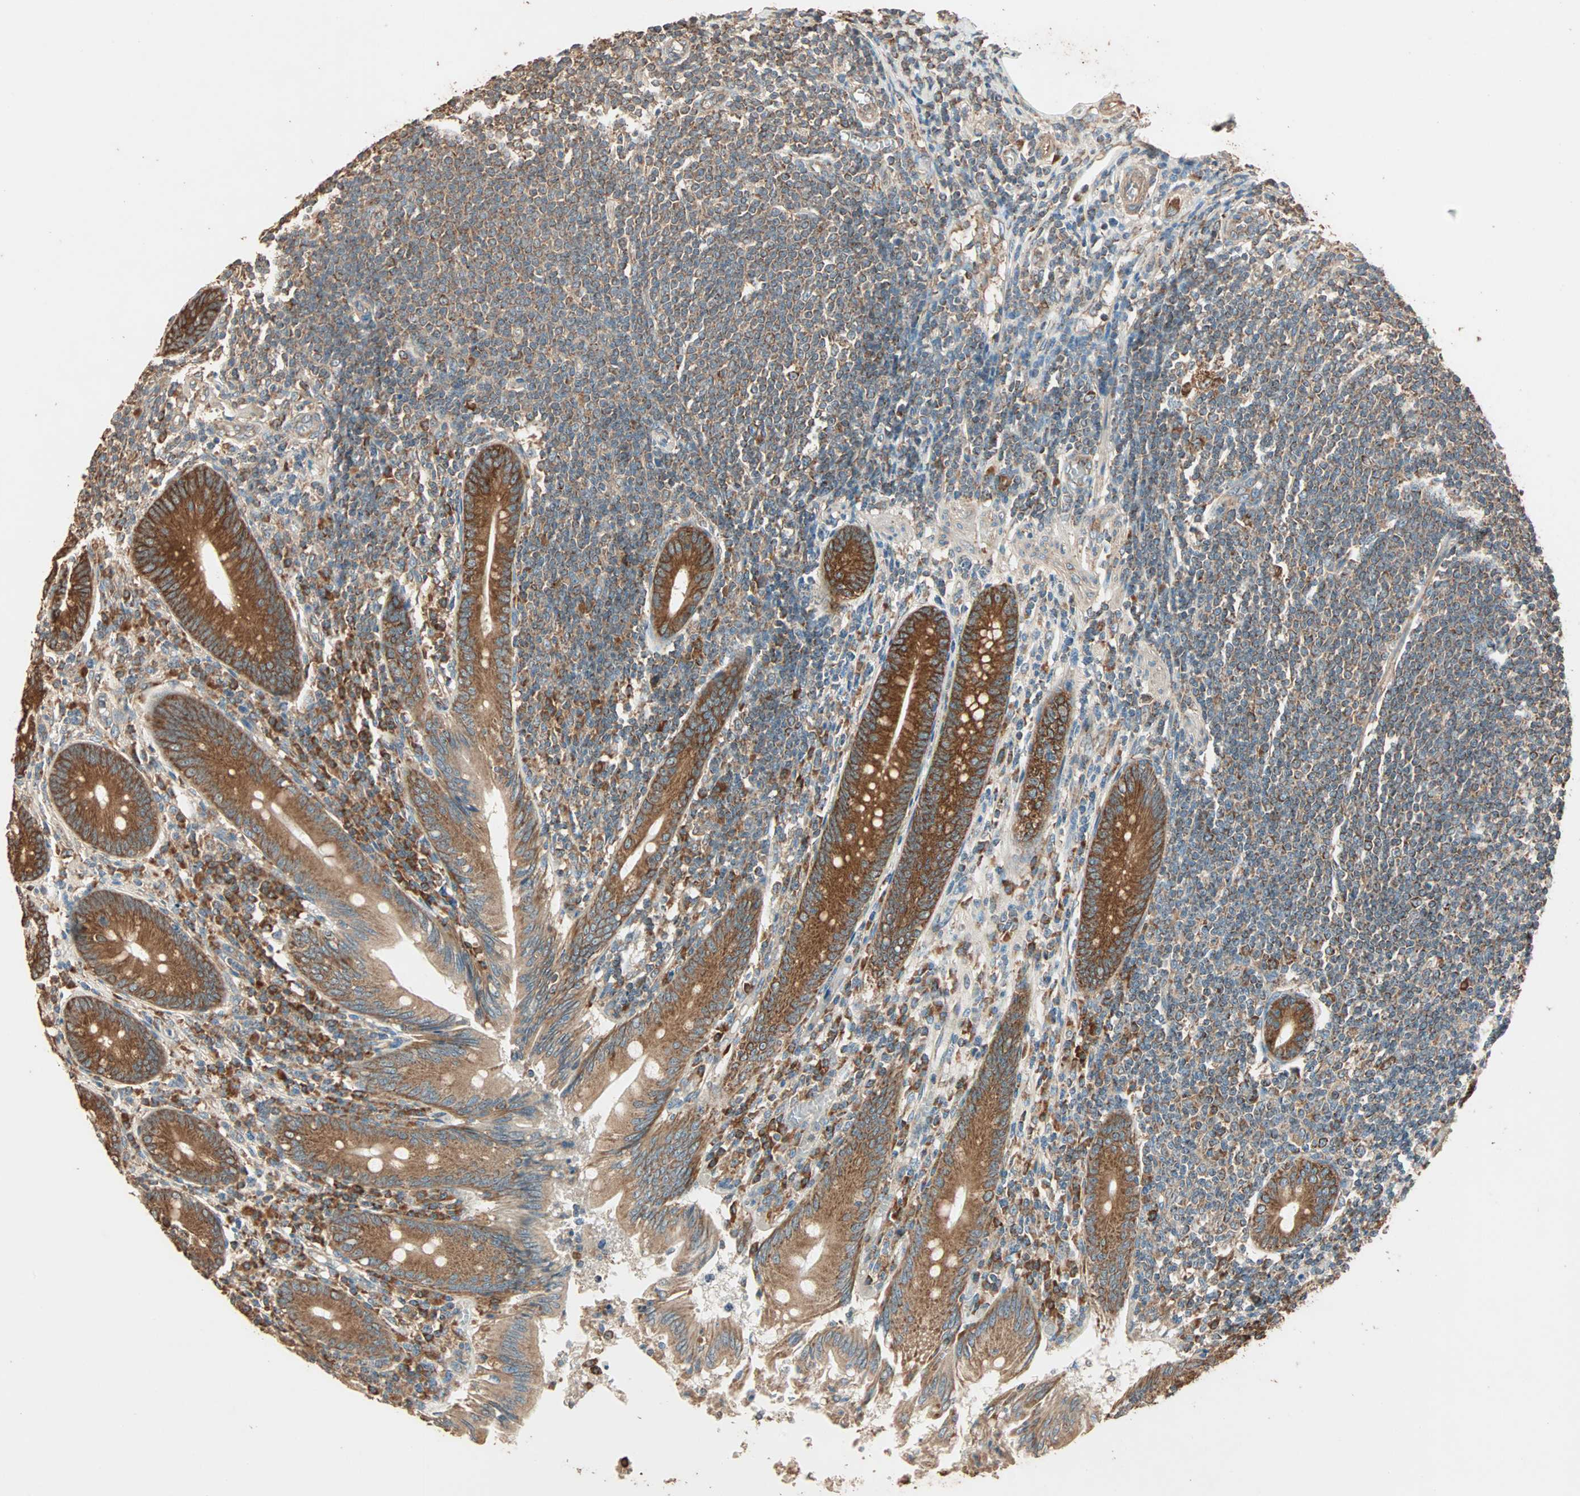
{"staining": {"intensity": "strong", "quantity": ">75%", "location": "cytoplasmic/membranous"}, "tissue": "appendix", "cell_type": "Glandular cells", "image_type": "normal", "snomed": [{"axis": "morphology", "description": "Normal tissue, NOS"}, {"axis": "morphology", "description": "Inflammation, NOS"}, {"axis": "topography", "description": "Appendix"}], "caption": "Immunohistochemistry (IHC) image of unremarkable appendix: human appendix stained using immunohistochemistry exhibits high levels of strong protein expression localized specifically in the cytoplasmic/membranous of glandular cells, appearing as a cytoplasmic/membranous brown color.", "gene": "EIF4G2", "patient": {"sex": "male", "age": 46}}